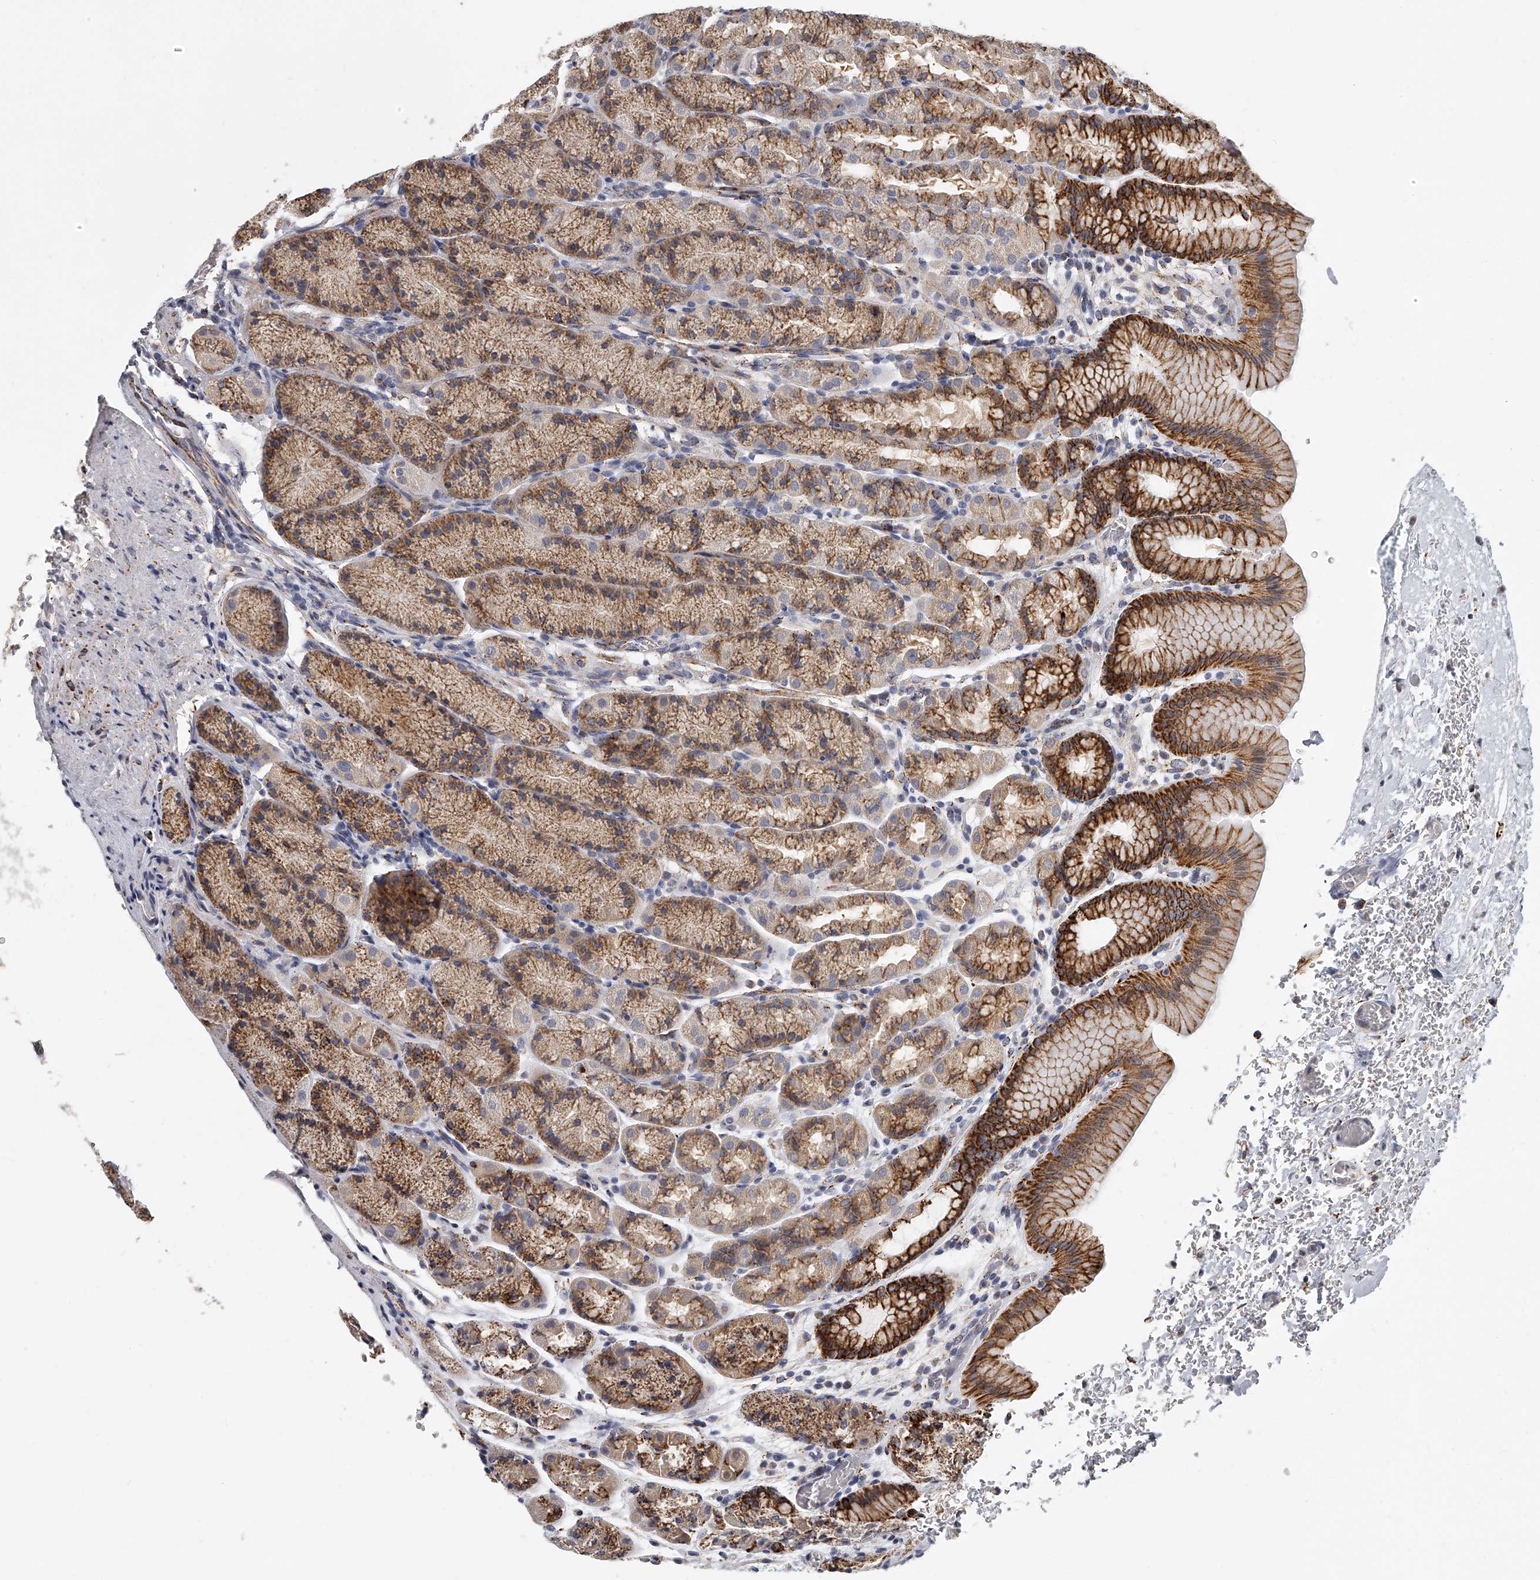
{"staining": {"intensity": "strong", "quantity": "25%-75%", "location": "cytoplasmic/membranous"}, "tissue": "stomach", "cell_type": "Glandular cells", "image_type": "normal", "snomed": [{"axis": "morphology", "description": "Normal tissue, NOS"}, {"axis": "topography", "description": "Stomach"}], "caption": "Immunohistochemistry micrograph of benign stomach stained for a protein (brown), which displays high levels of strong cytoplasmic/membranous positivity in approximately 25%-75% of glandular cells.", "gene": "KLHL7", "patient": {"sex": "male", "age": 42}}